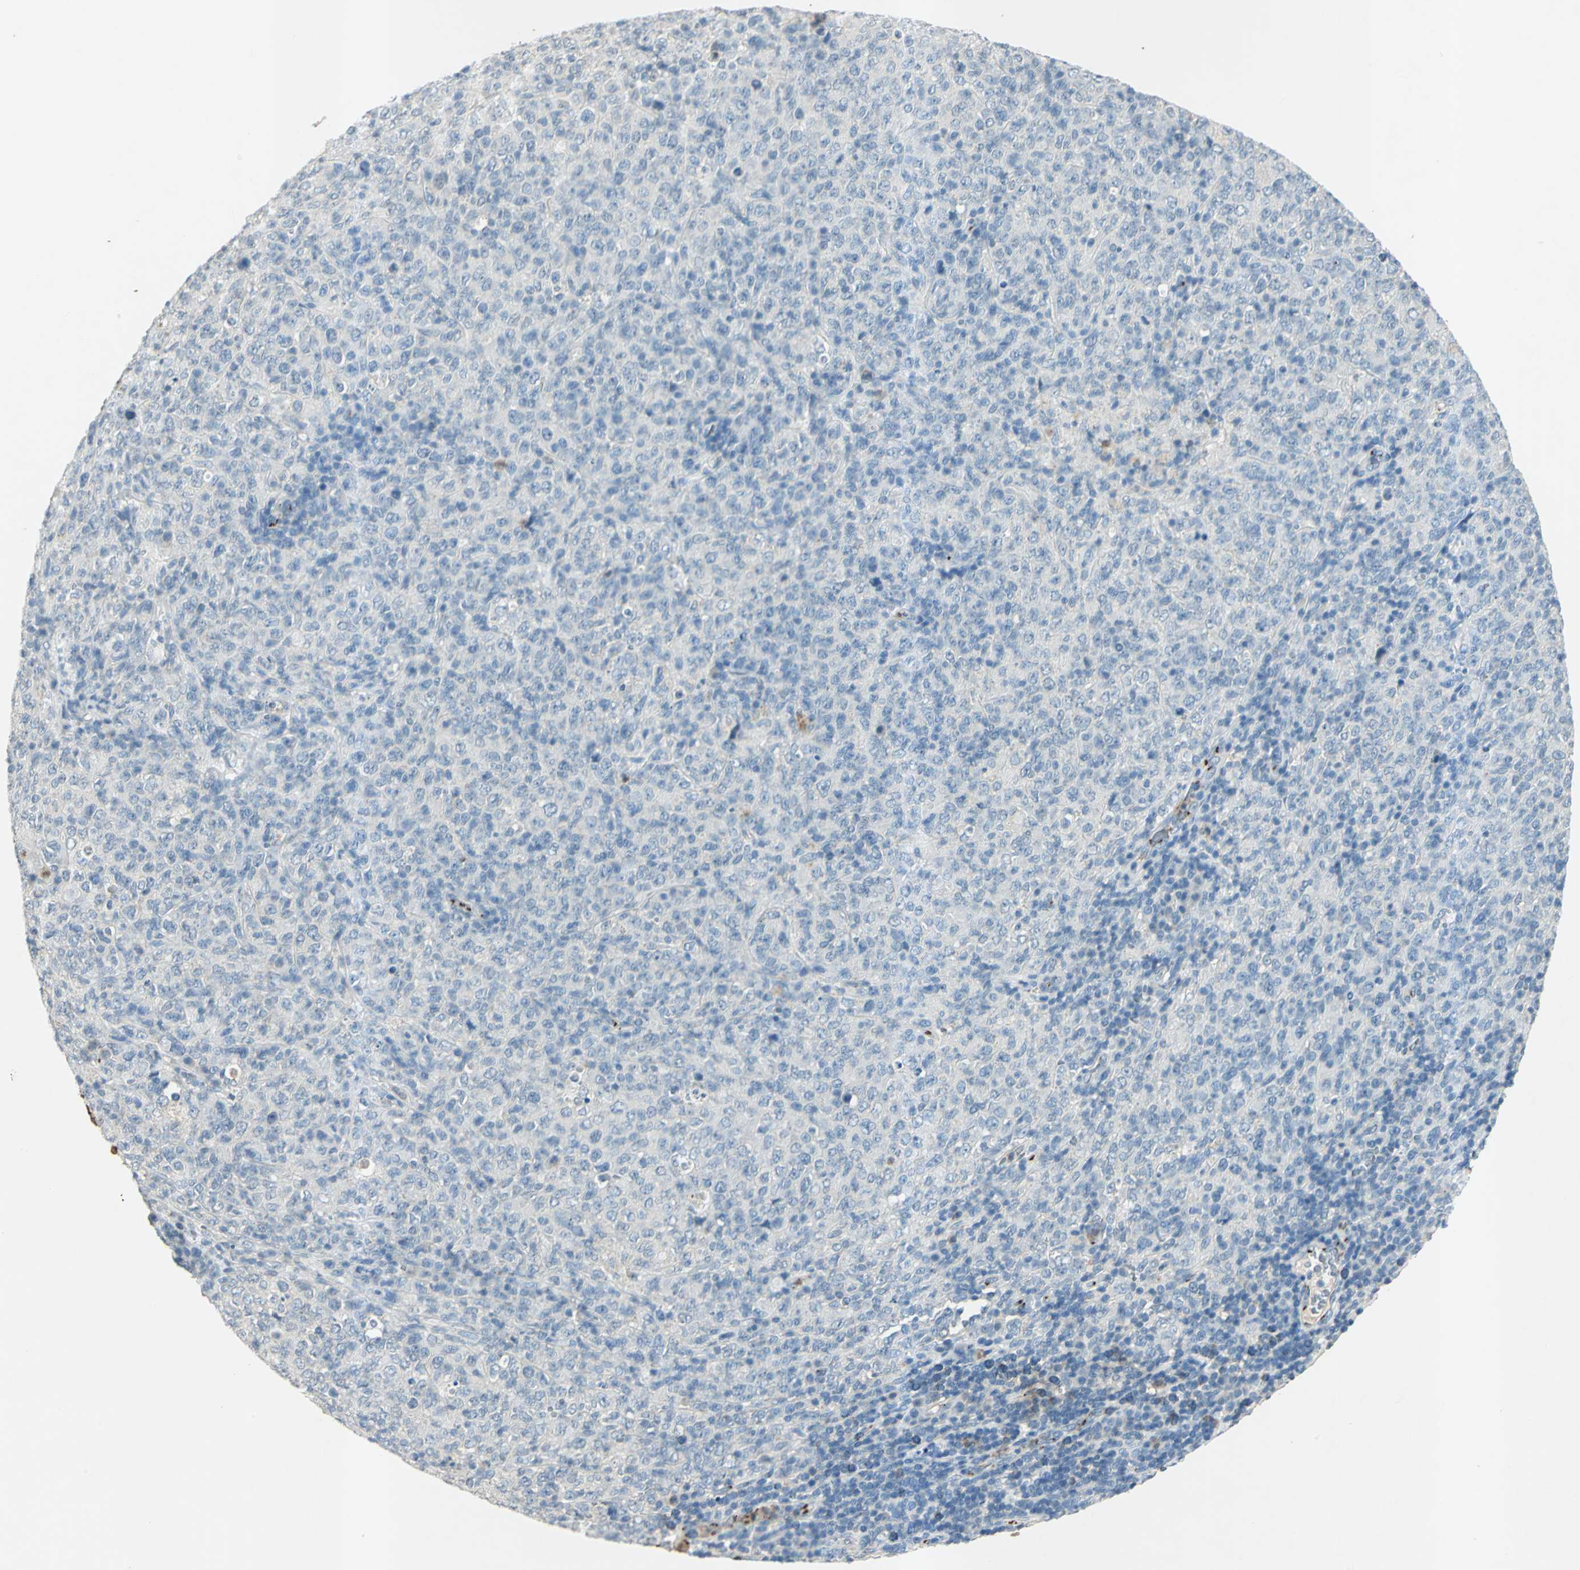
{"staining": {"intensity": "negative", "quantity": "none", "location": "none"}, "tissue": "lymphoma", "cell_type": "Tumor cells", "image_type": "cancer", "snomed": [{"axis": "morphology", "description": "Malignant lymphoma, non-Hodgkin's type, High grade"}, {"axis": "topography", "description": "Tonsil"}], "caption": "An image of human lymphoma is negative for staining in tumor cells. The staining was performed using DAB to visualize the protein expression in brown, while the nuclei were stained in blue with hematoxylin (Magnification: 20x).", "gene": "CAMK2B", "patient": {"sex": "female", "age": 36}}